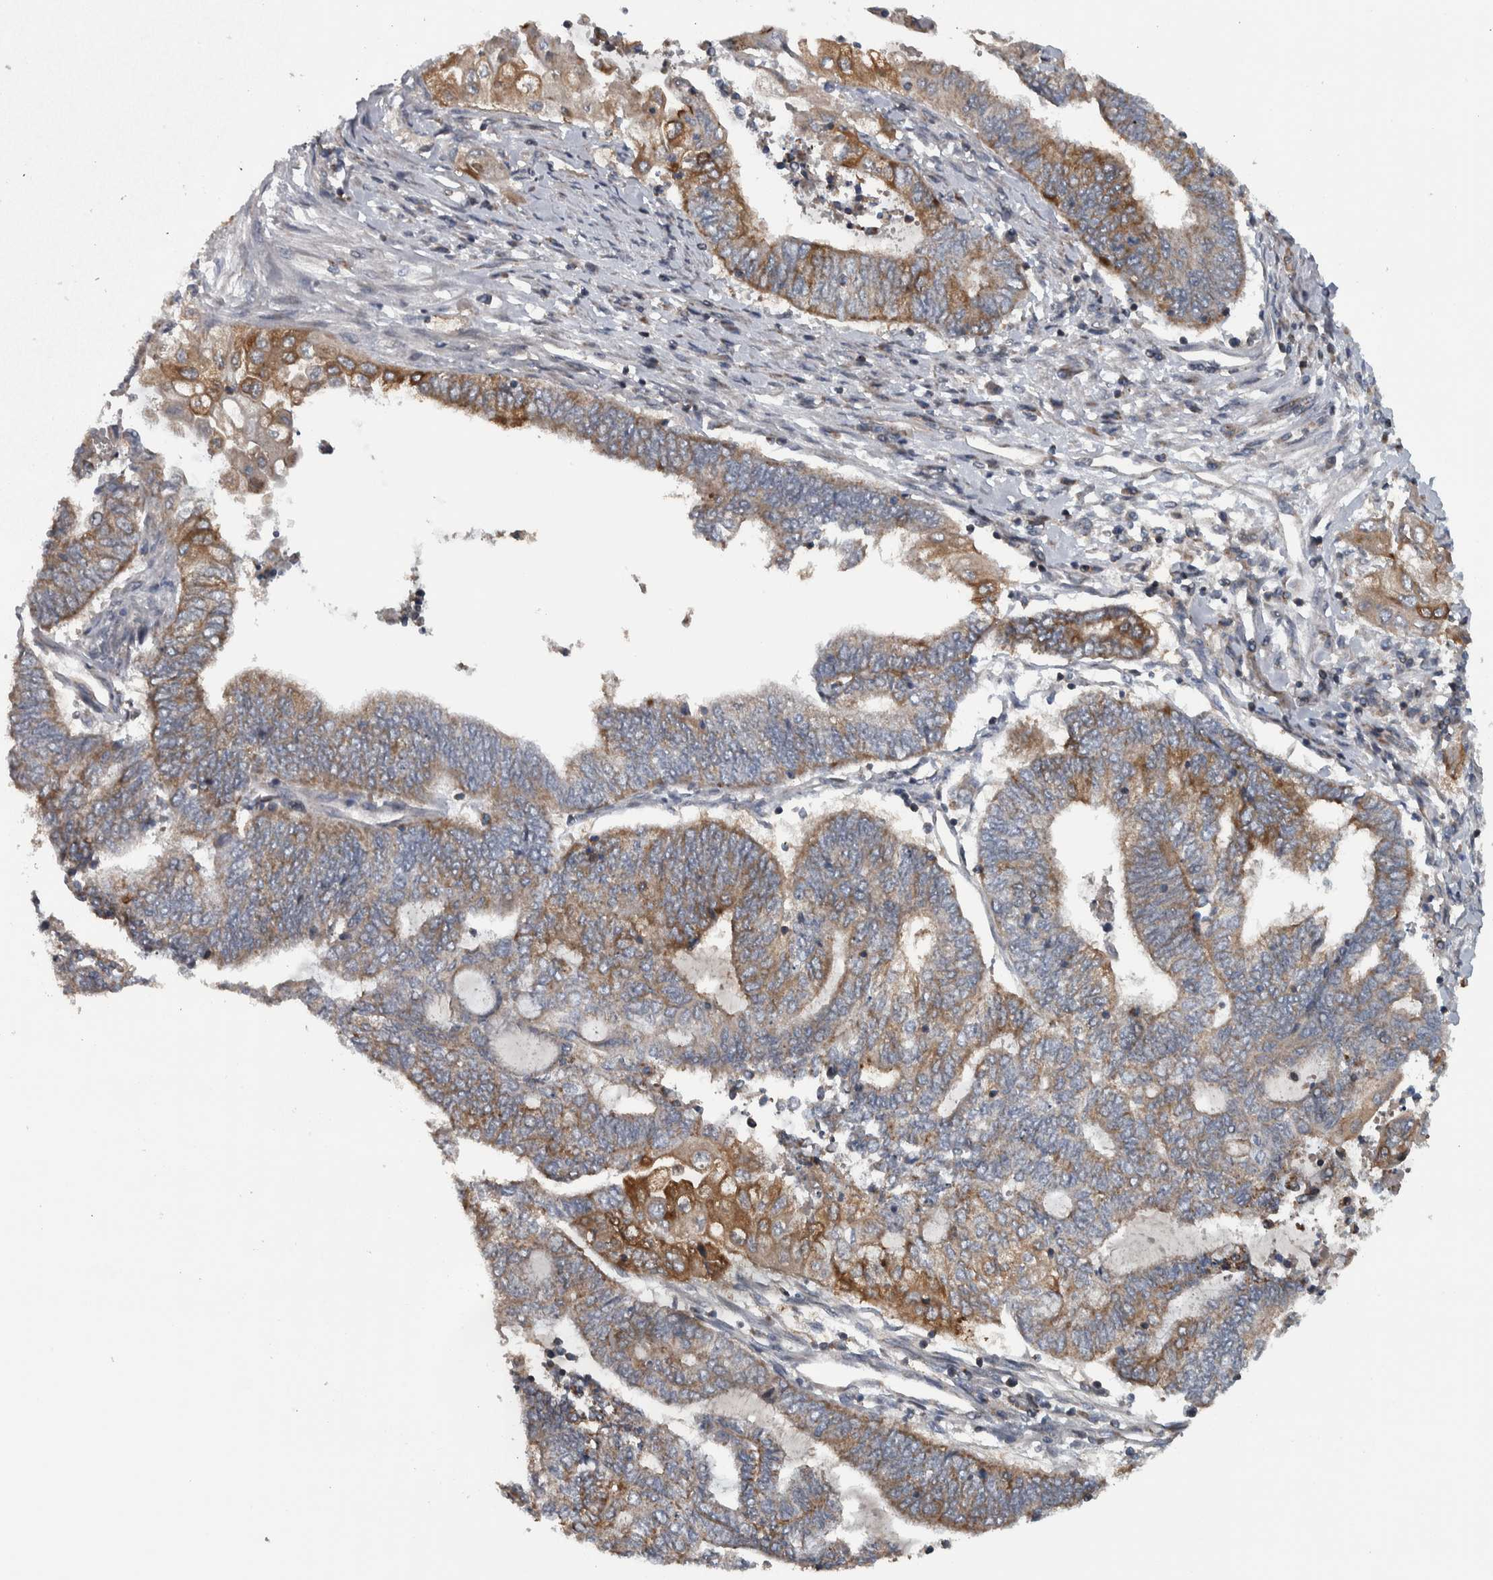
{"staining": {"intensity": "moderate", "quantity": ">75%", "location": "cytoplasmic/membranous"}, "tissue": "endometrial cancer", "cell_type": "Tumor cells", "image_type": "cancer", "snomed": [{"axis": "morphology", "description": "Adenocarcinoma, NOS"}, {"axis": "topography", "description": "Uterus"}, {"axis": "topography", "description": "Endometrium"}], "caption": "This histopathology image exhibits endometrial cancer stained with immunohistochemistry to label a protein in brown. The cytoplasmic/membranous of tumor cells show moderate positivity for the protein. Nuclei are counter-stained blue.", "gene": "BAIAP2L1", "patient": {"sex": "female", "age": 70}}